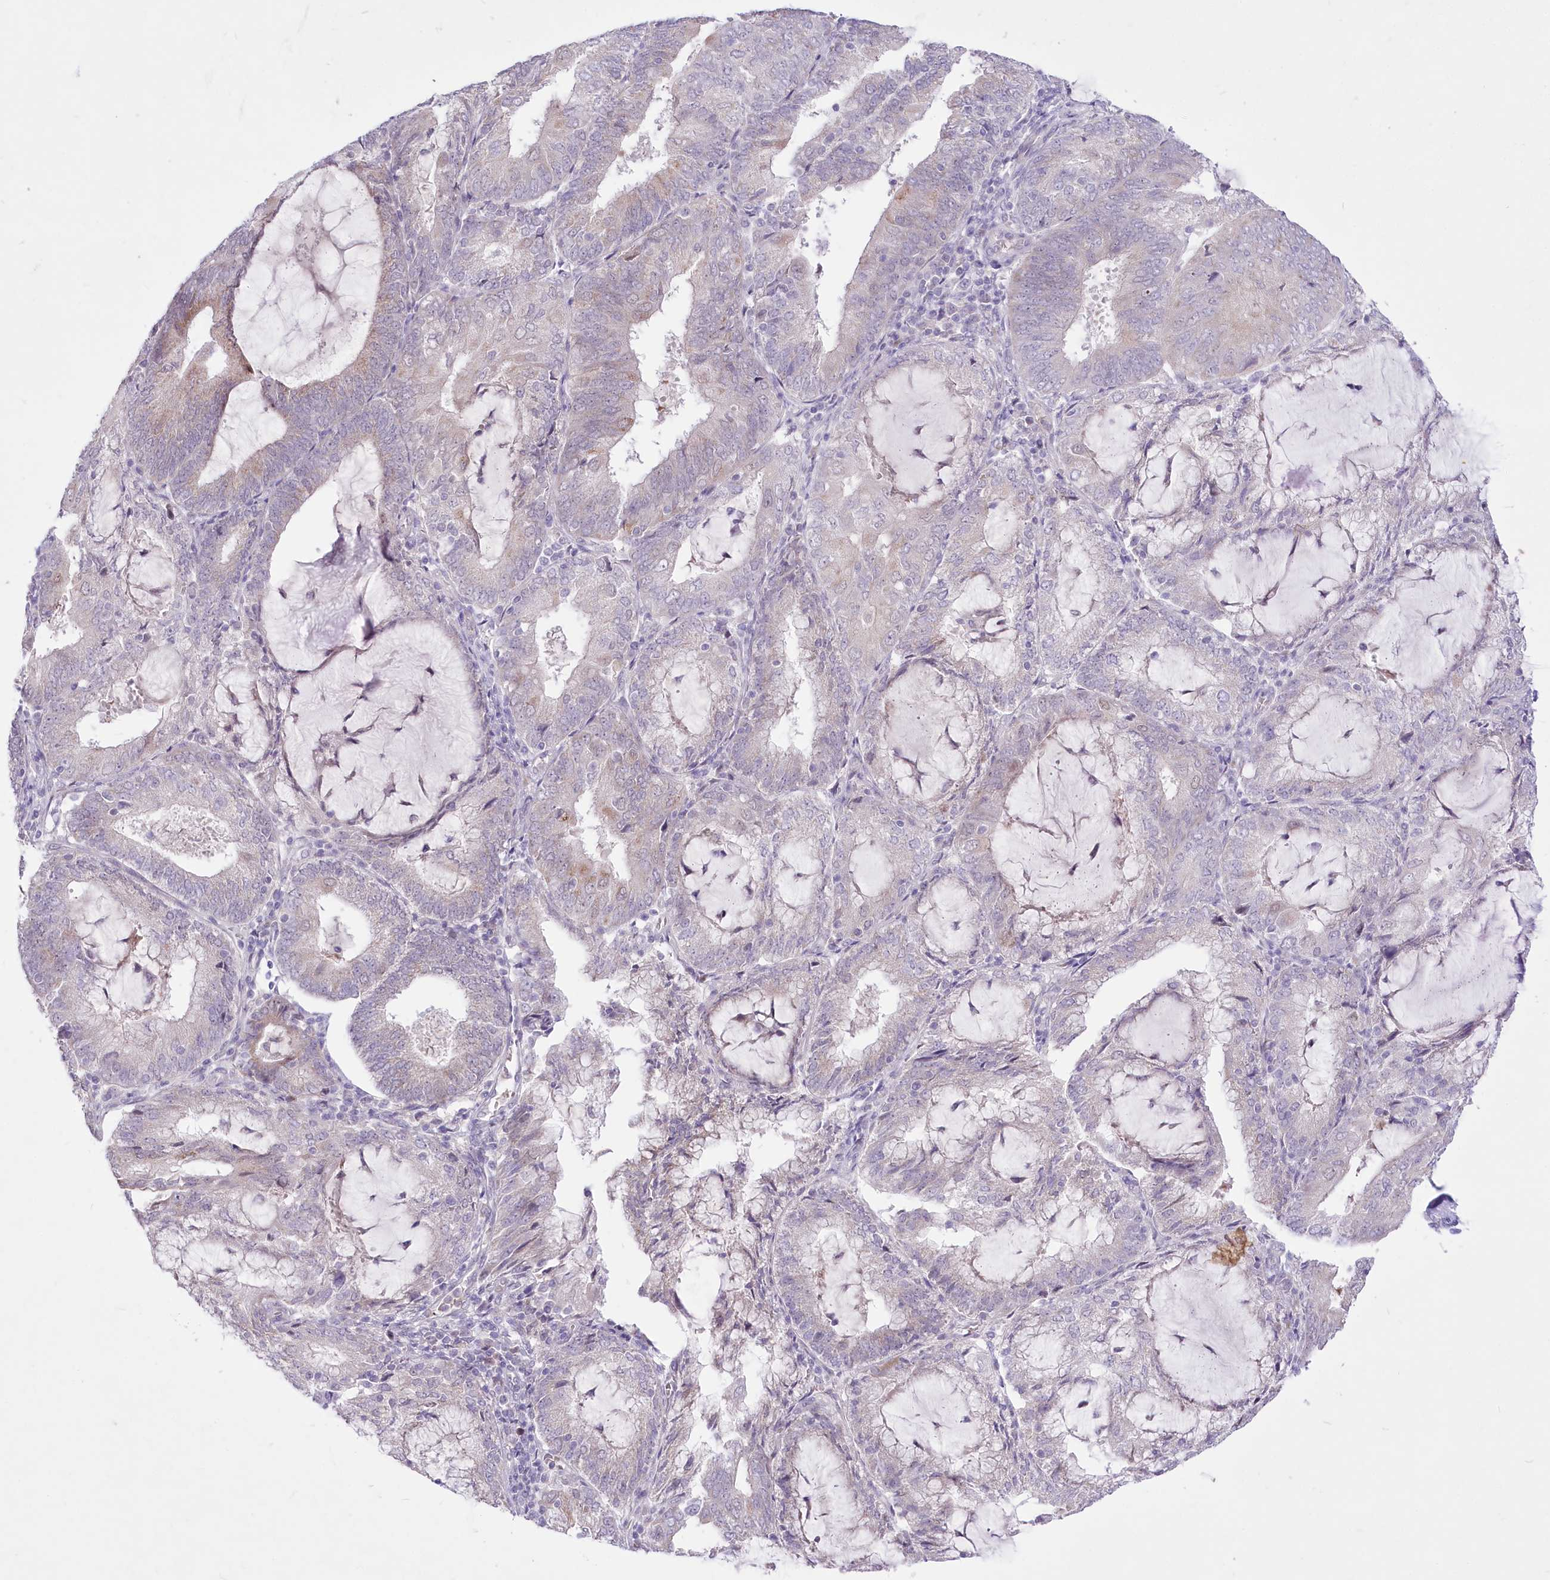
{"staining": {"intensity": "negative", "quantity": "none", "location": "none"}, "tissue": "endometrial cancer", "cell_type": "Tumor cells", "image_type": "cancer", "snomed": [{"axis": "morphology", "description": "Adenocarcinoma, NOS"}, {"axis": "topography", "description": "Endometrium"}], "caption": "A photomicrograph of human endometrial cancer is negative for staining in tumor cells.", "gene": "BEND7", "patient": {"sex": "female", "age": 81}}